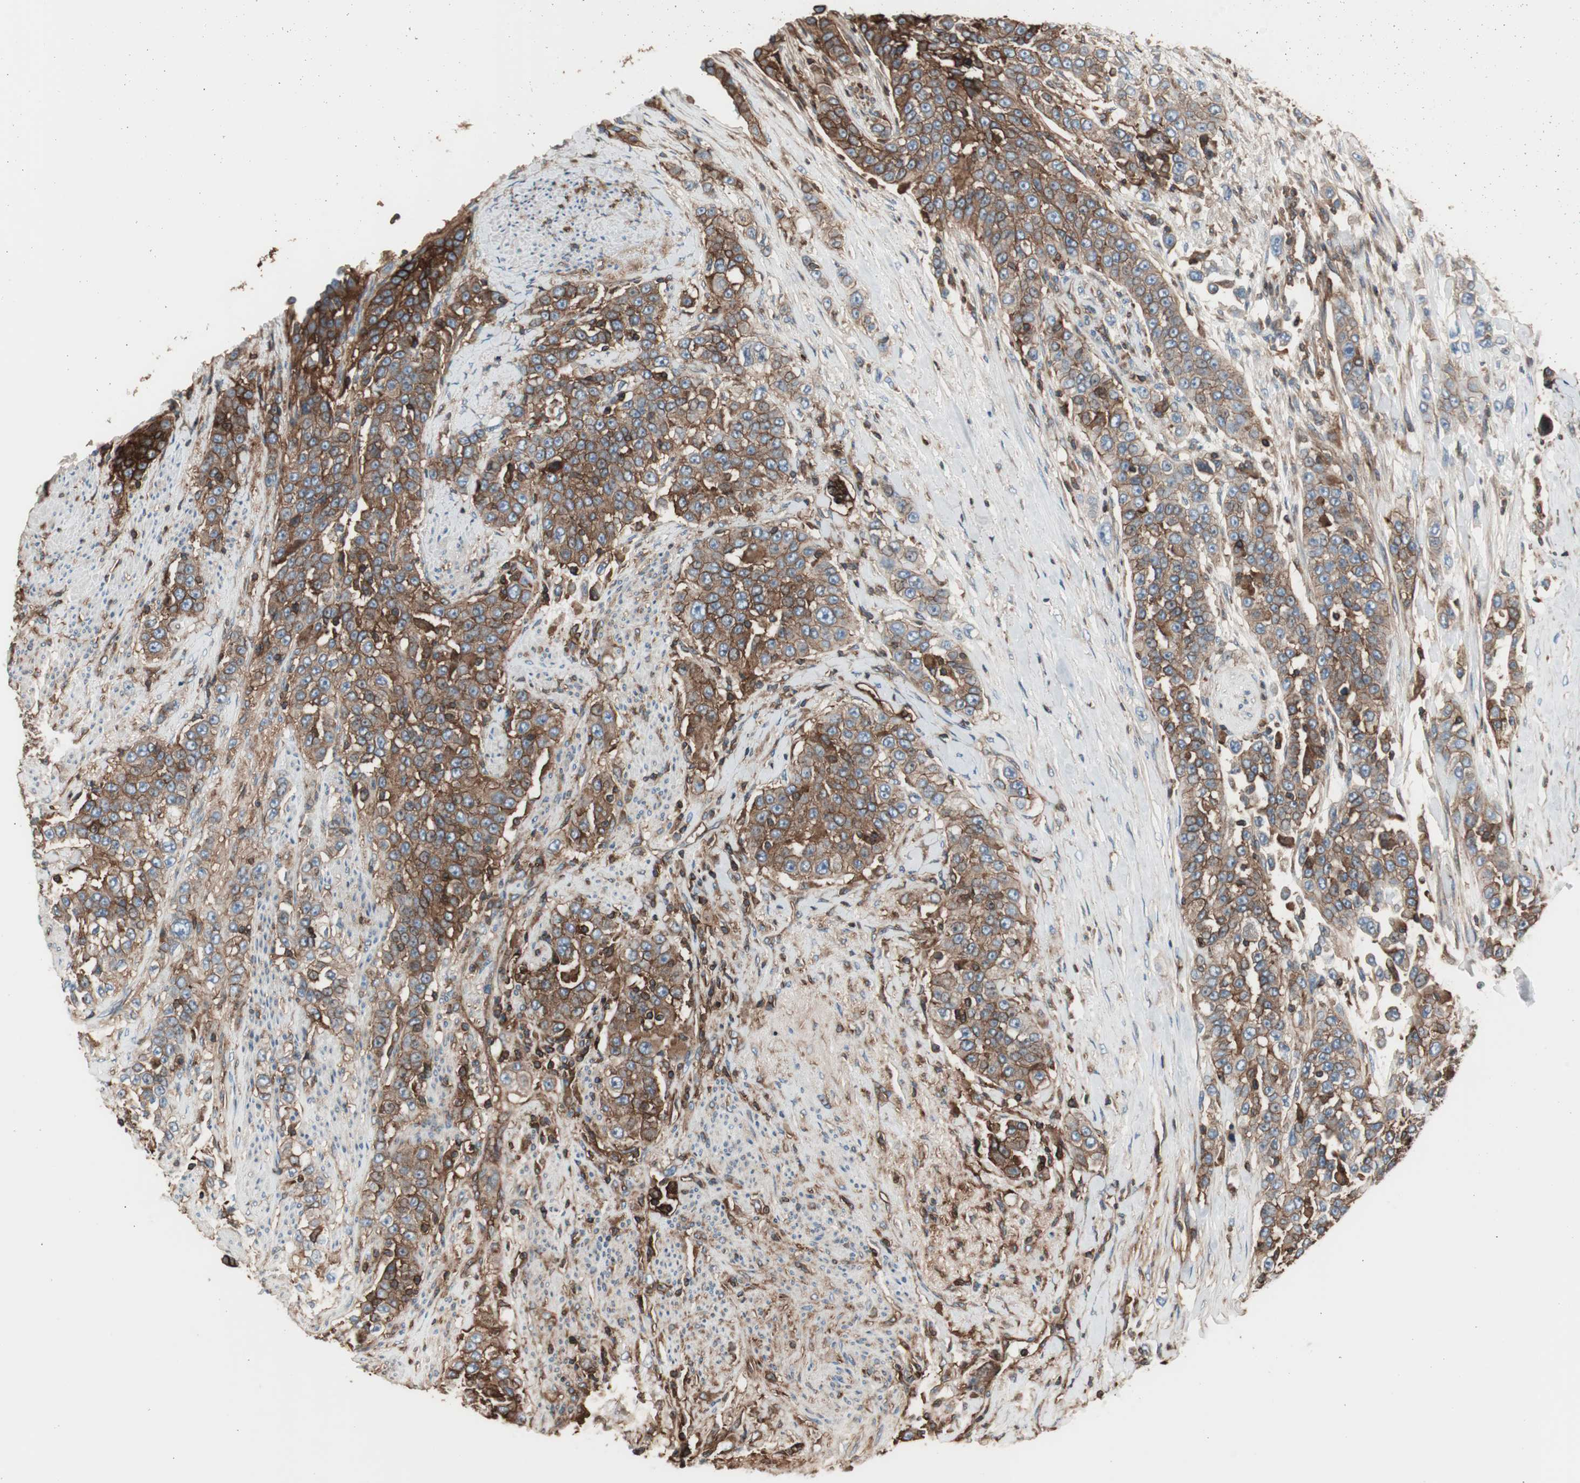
{"staining": {"intensity": "strong", "quantity": ">75%", "location": "cytoplasmic/membranous"}, "tissue": "urothelial cancer", "cell_type": "Tumor cells", "image_type": "cancer", "snomed": [{"axis": "morphology", "description": "Urothelial carcinoma, High grade"}, {"axis": "topography", "description": "Urinary bladder"}], "caption": "Strong cytoplasmic/membranous protein positivity is seen in about >75% of tumor cells in urothelial cancer.", "gene": "B2M", "patient": {"sex": "female", "age": 80}}